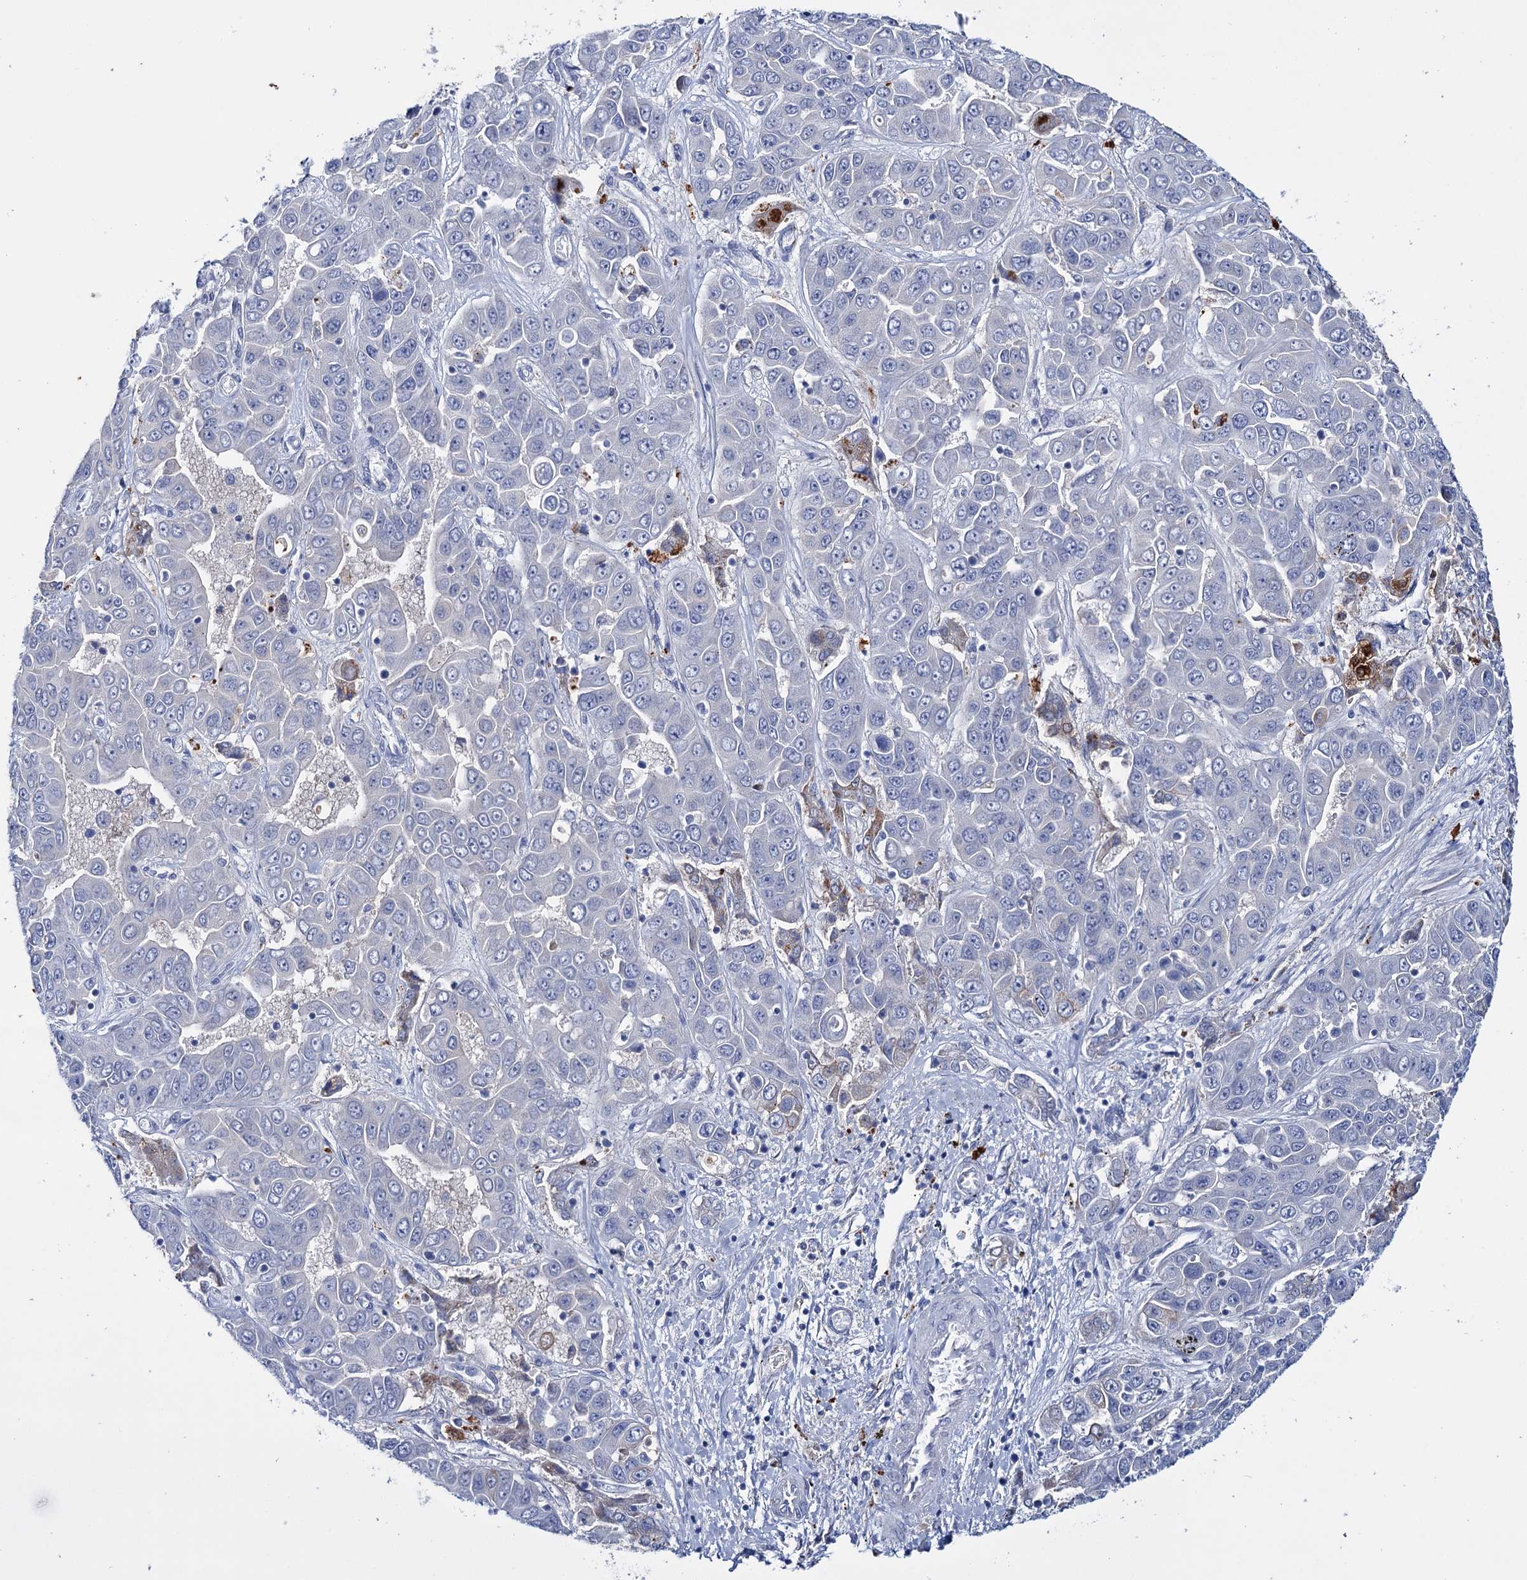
{"staining": {"intensity": "negative", "quantity": "none", "location": "none"}, "tissue": "liver cancer", "cell_type": "Tumor cells", "image_type": "cancer", "snomed": [{"axis": "morphology", "description": "Cholangiocarcinoma"}, {"axis": "topography", "description": "Liver"}], "caption": "This micrograph is of liver cancer stained with immunohistochemistry (IHC) to label a protein in brown with the nuclei are counter-stained blue. There is no expression in tumor cells. (DAB IHC, high magnification).", "gene": "LYZL4", "patient": {"sex": "female", "age": 52}}